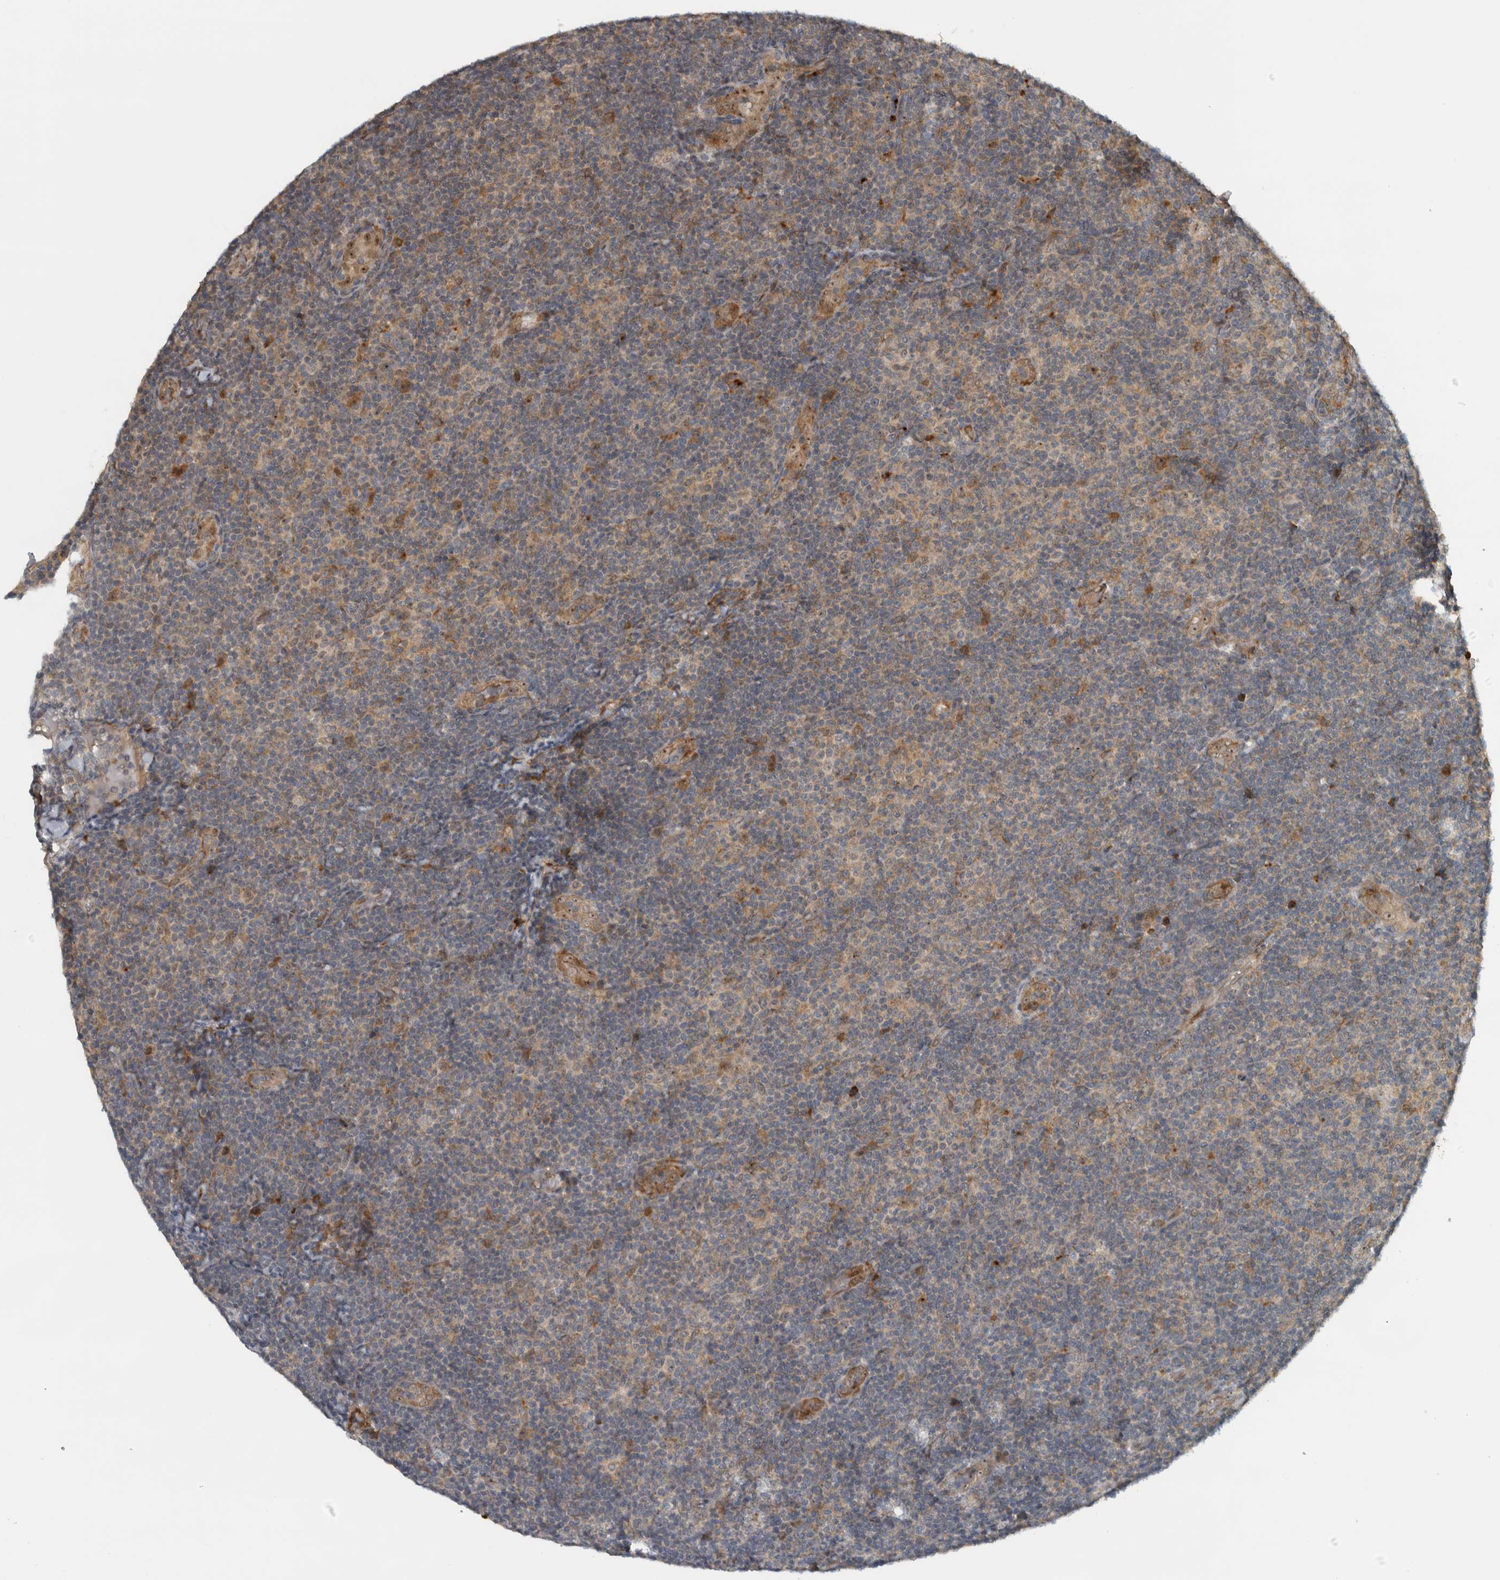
{"staining": {"intensity": "weak", "quantity": "<25%", "location": "nuclear"}, "tissue": "lymphoma", "cell_type": "Tumor cells", "image_type": "cancer", "snomed": [{"axis": "morphology", "description": "Malignant lymphoma, non-Hodgkin's type, Low grade"}, {"axis": "topography", "description": "Lymph node"}], "caption": "Lymphoma was stained to show a protein in brown. There is no significant expression in tumor cells.", "gene": "XPO5", "patient": {"sex": "male", "age": 83}}